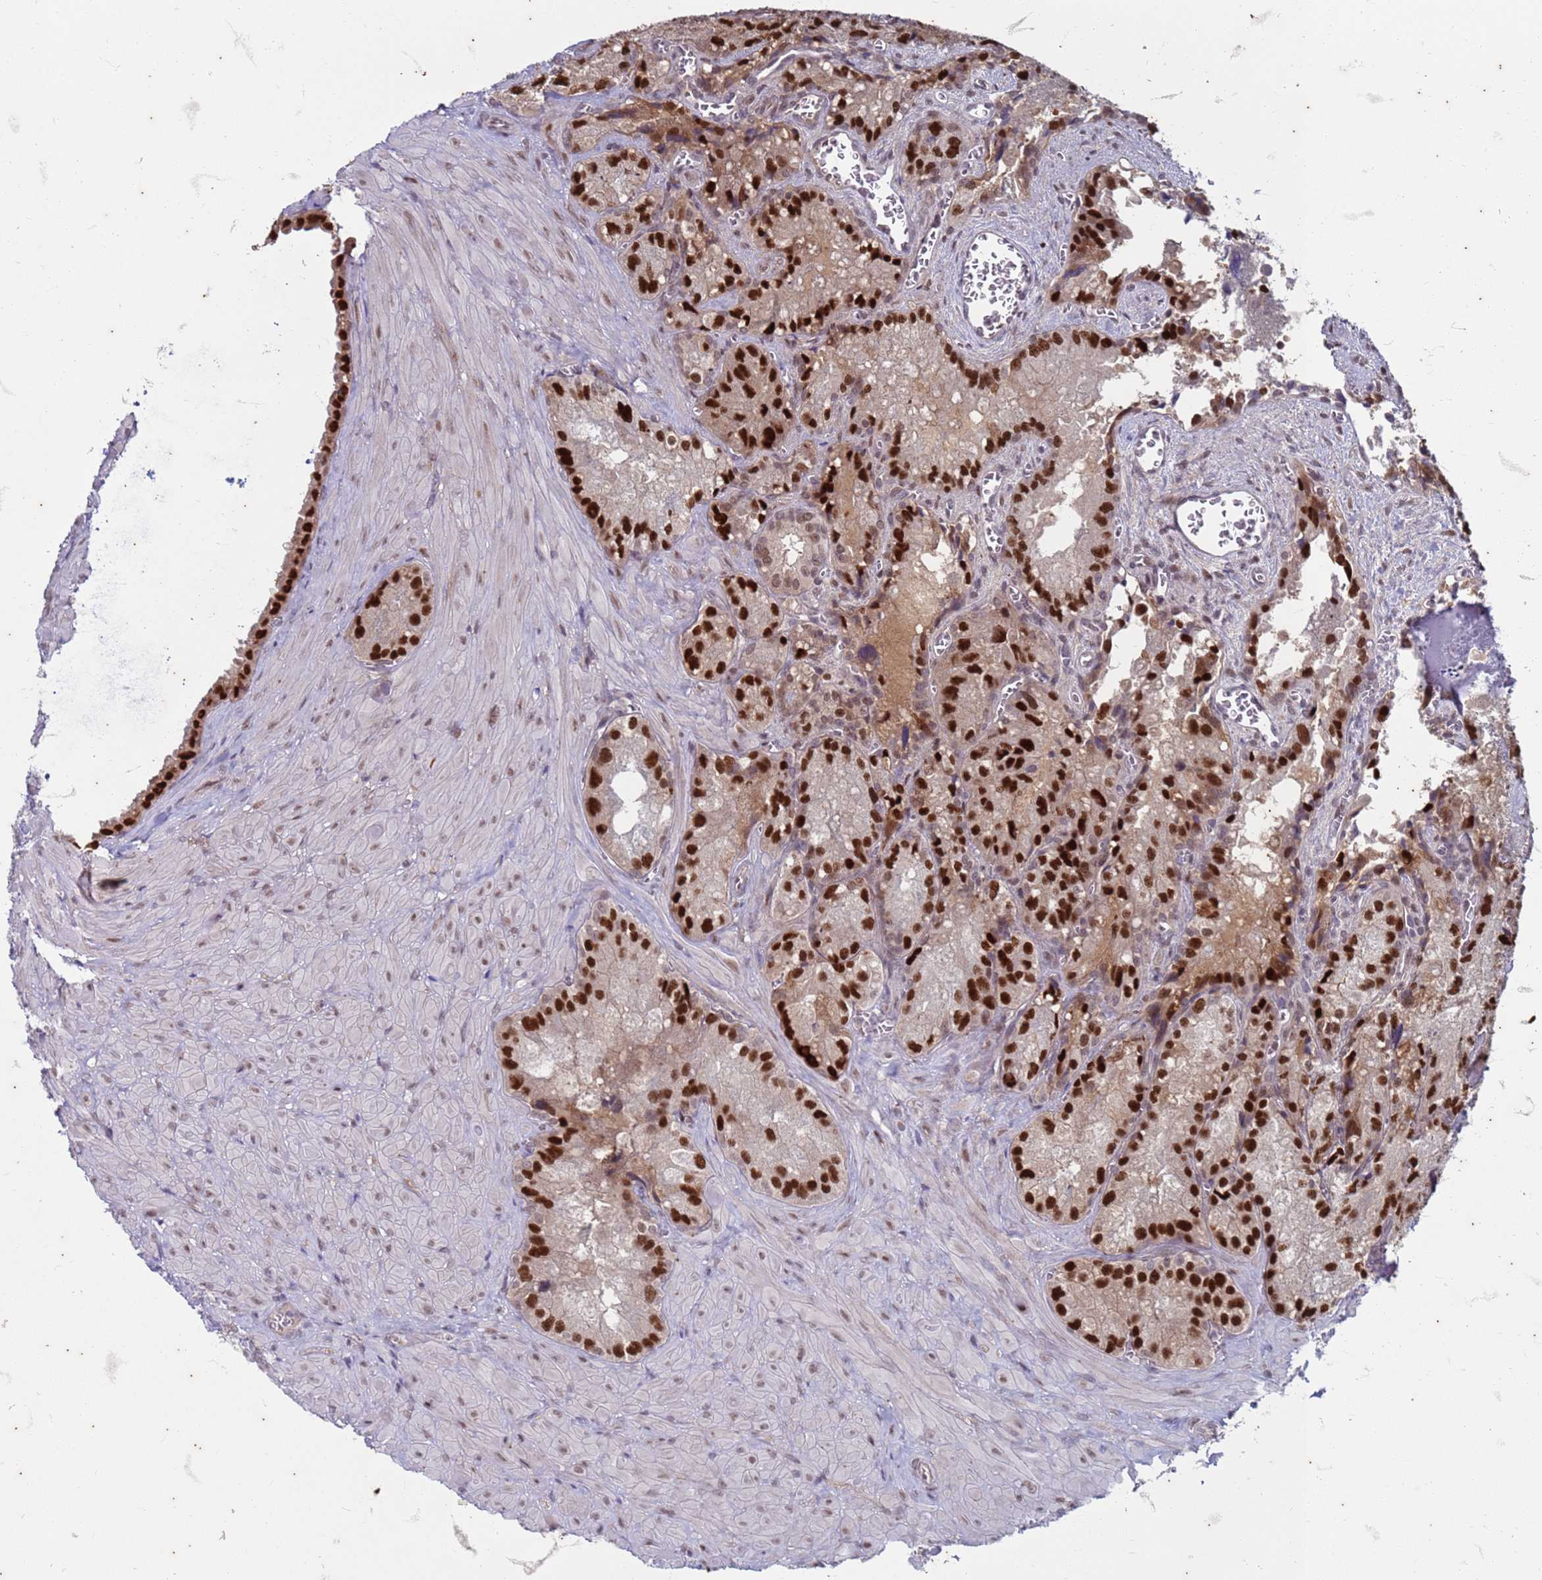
{"staining": {"intensity": "strong", "quantity": ">75%", "location": "nuclear"}, "tissue": "seminal vesicle", "cell_type": "Glandular cells", "image_type": "normal", "snomed": [{"axis": "morphology", "description": "Normal tissue, NOS"}, {"axis": "topography", "description": "Seminal veicle"}], "caption": "DAB immunohistochemical staining of benign seminal vesicle displays strong nuclear protein positivity in approximately >75% of glandular cells.", "gene": "TRMT6", "patient": {"sex": "male", "age": 62}}